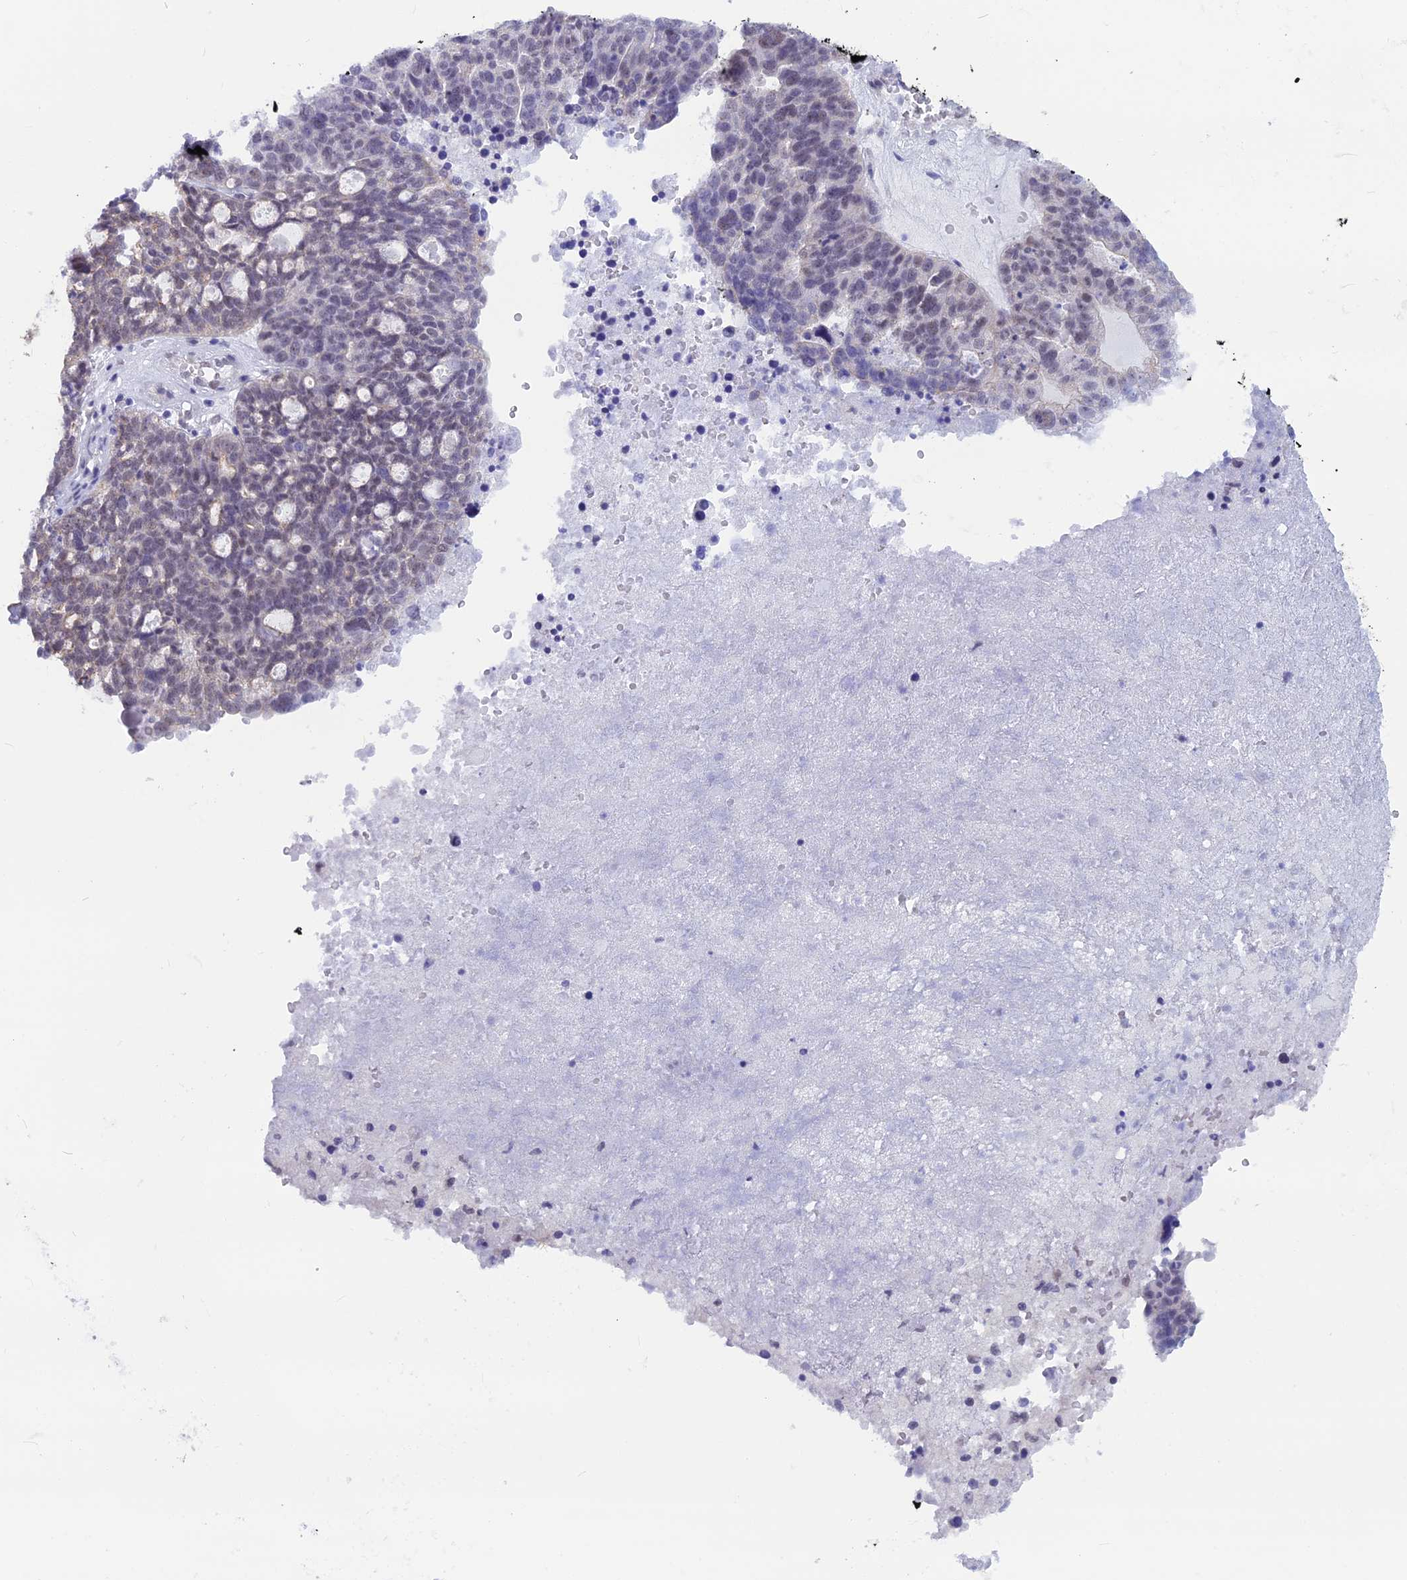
{"staining": {"intensity": "negative", "quantity": "none", "location": "none"}, "tissue": "ovarian cancer", "cell_type": "Tumor cells", "image_type": "cancer", "snomed": [{"axis": "morphology", "description": "Cystadenocarcinoma, serous, NOS"}, {"axis": "topography", "description": "Ovary"}], "caption": "DAB immunohistochemical staining of ovarian cancer (serous cystadenocarcinoma) demonstrates no significant expression in tumor cells.", "gene": "SRSF5", "patient": {"sex": "female", "age": 59}}